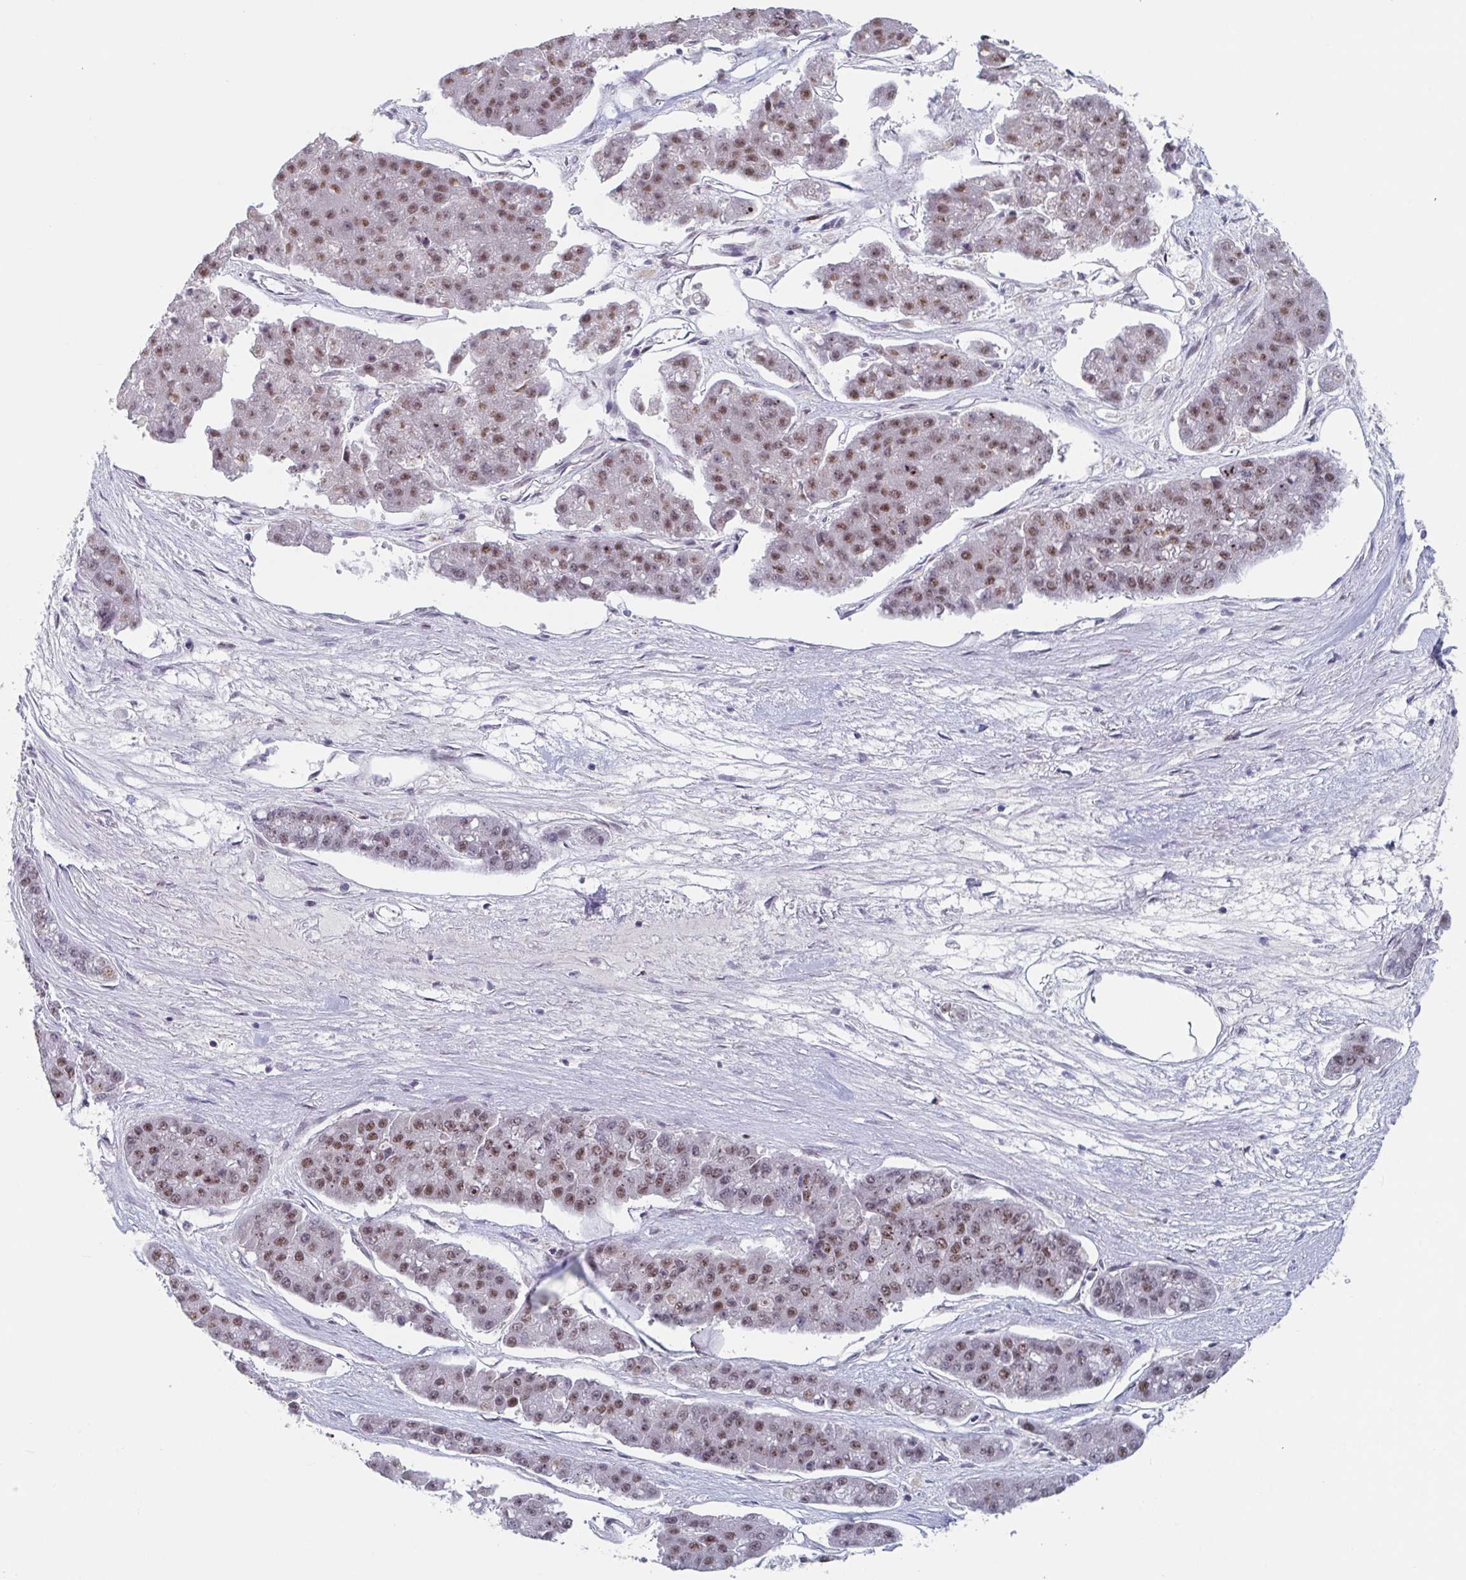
{"staining": {"intensity": "moderate", "quantity": ">75%", "location": "nuclear"}, "tissue": "pancreatic cancer", "cell_type": "Tumor cells", "image_type": "cancer", "snomed": [{"axis": "morphology", "description": "Adenocarcinoma, NOS"}, {"axis": "topography", "description": "Pancreas"}], "caption": "Human pancreatic cancer (adenocarcinoma) stained for a protein (brown) demonstrates moderate nuclear positive staining in approximately >75% of tumor cells.", "gene": "RNF212", "patient": {"sex": "male", "age": 50}}